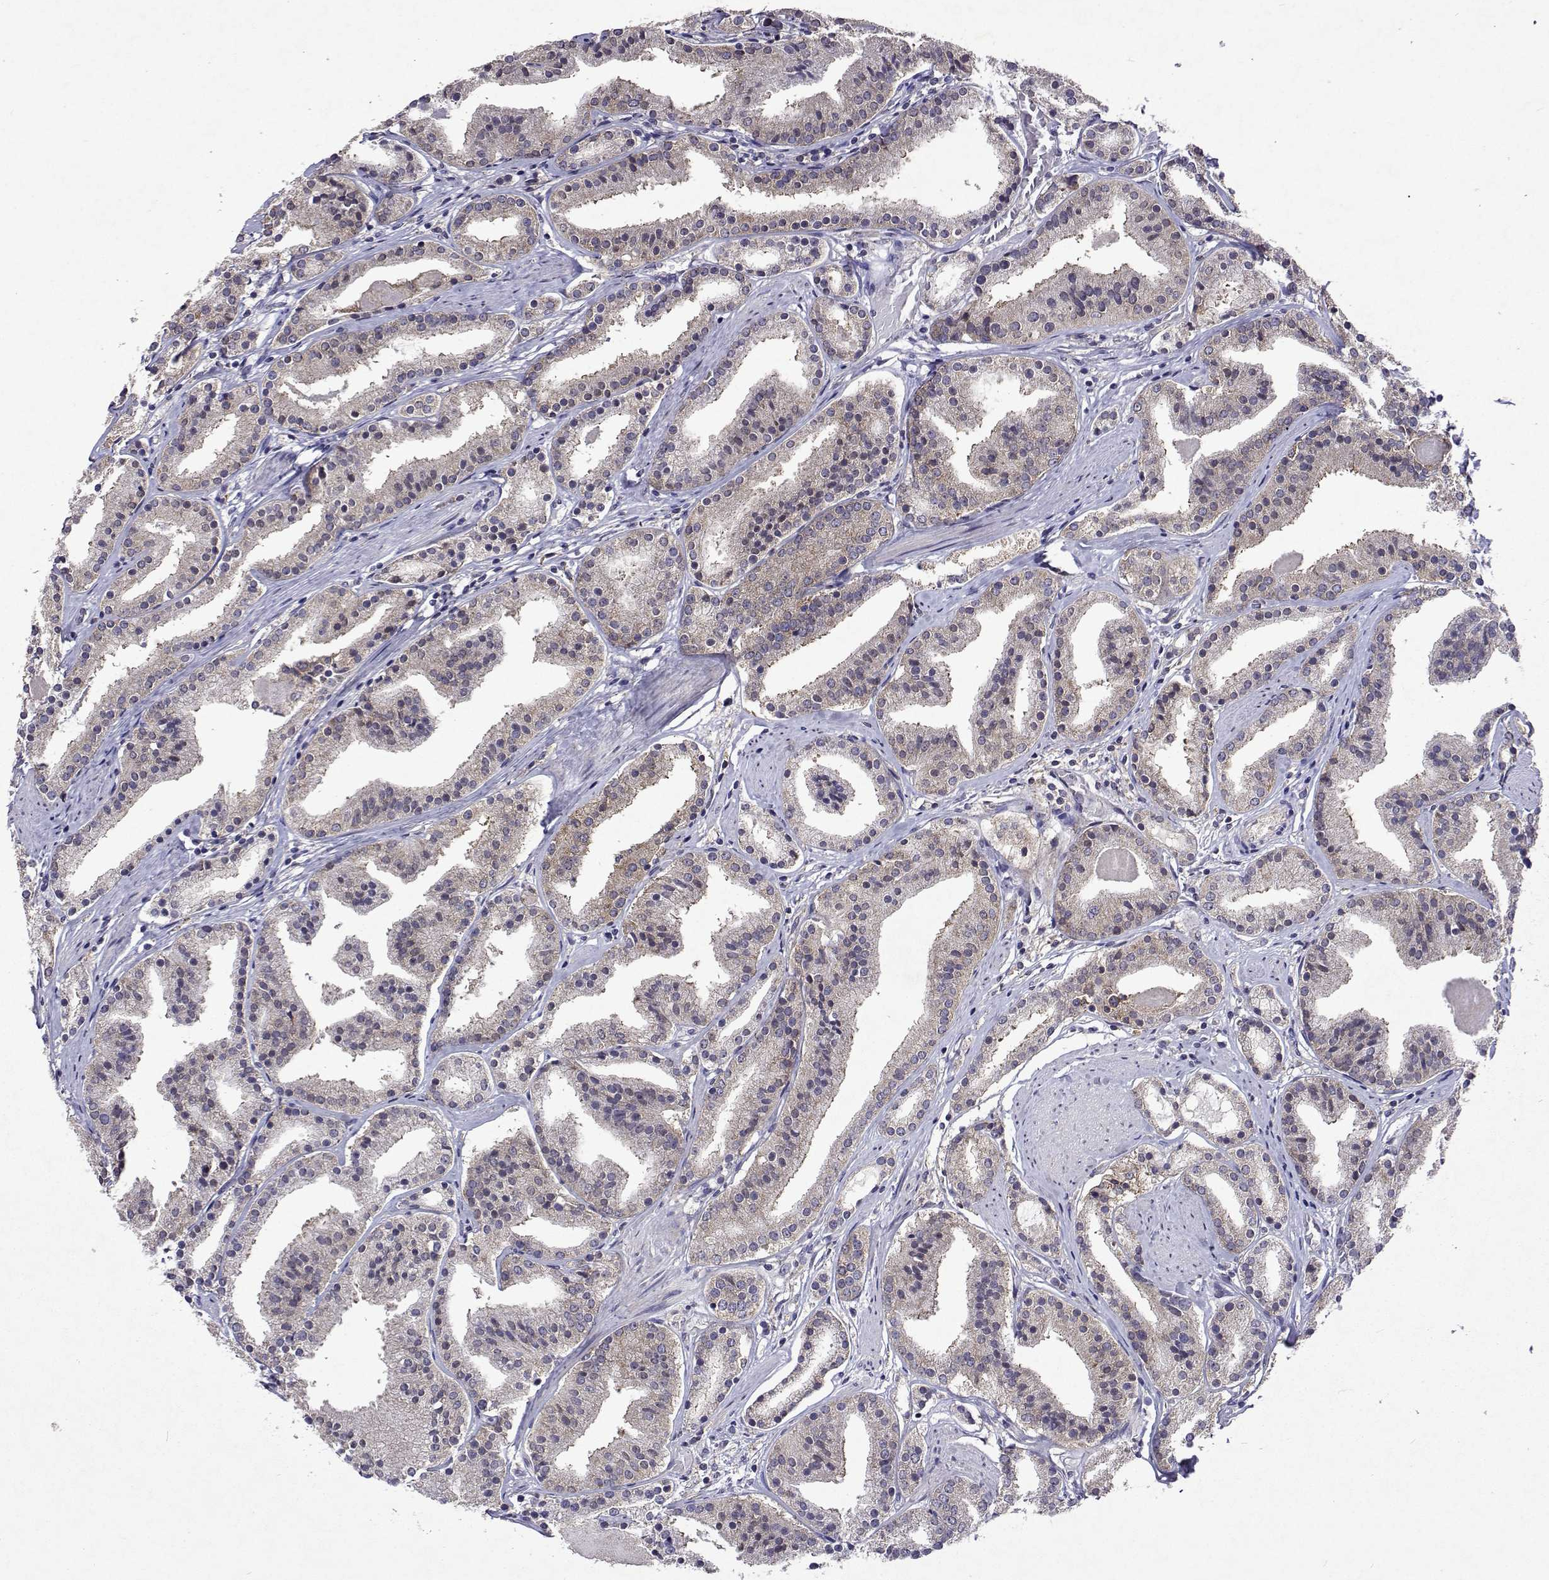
{"staining": {"intensity": "weak", "quantity": "<25%", "location": "cytoplasmic/membranous"}, "tissue": "prostate cancer", "cell_type": "Tumor cells", "image_type": "cancer", "snomed": [{"axis": "morphology", "description": "Adenocarcinoma, High grade"}, {"axis": "topography", "description": "Prostate"}], "caption": "This is an immunohistochemistry image of prostate adenocarcinoma (high-grade). There is no staining in tumor cells.", "gene": "TARBP2", "patient": {"sex": "male", "age": 63}}